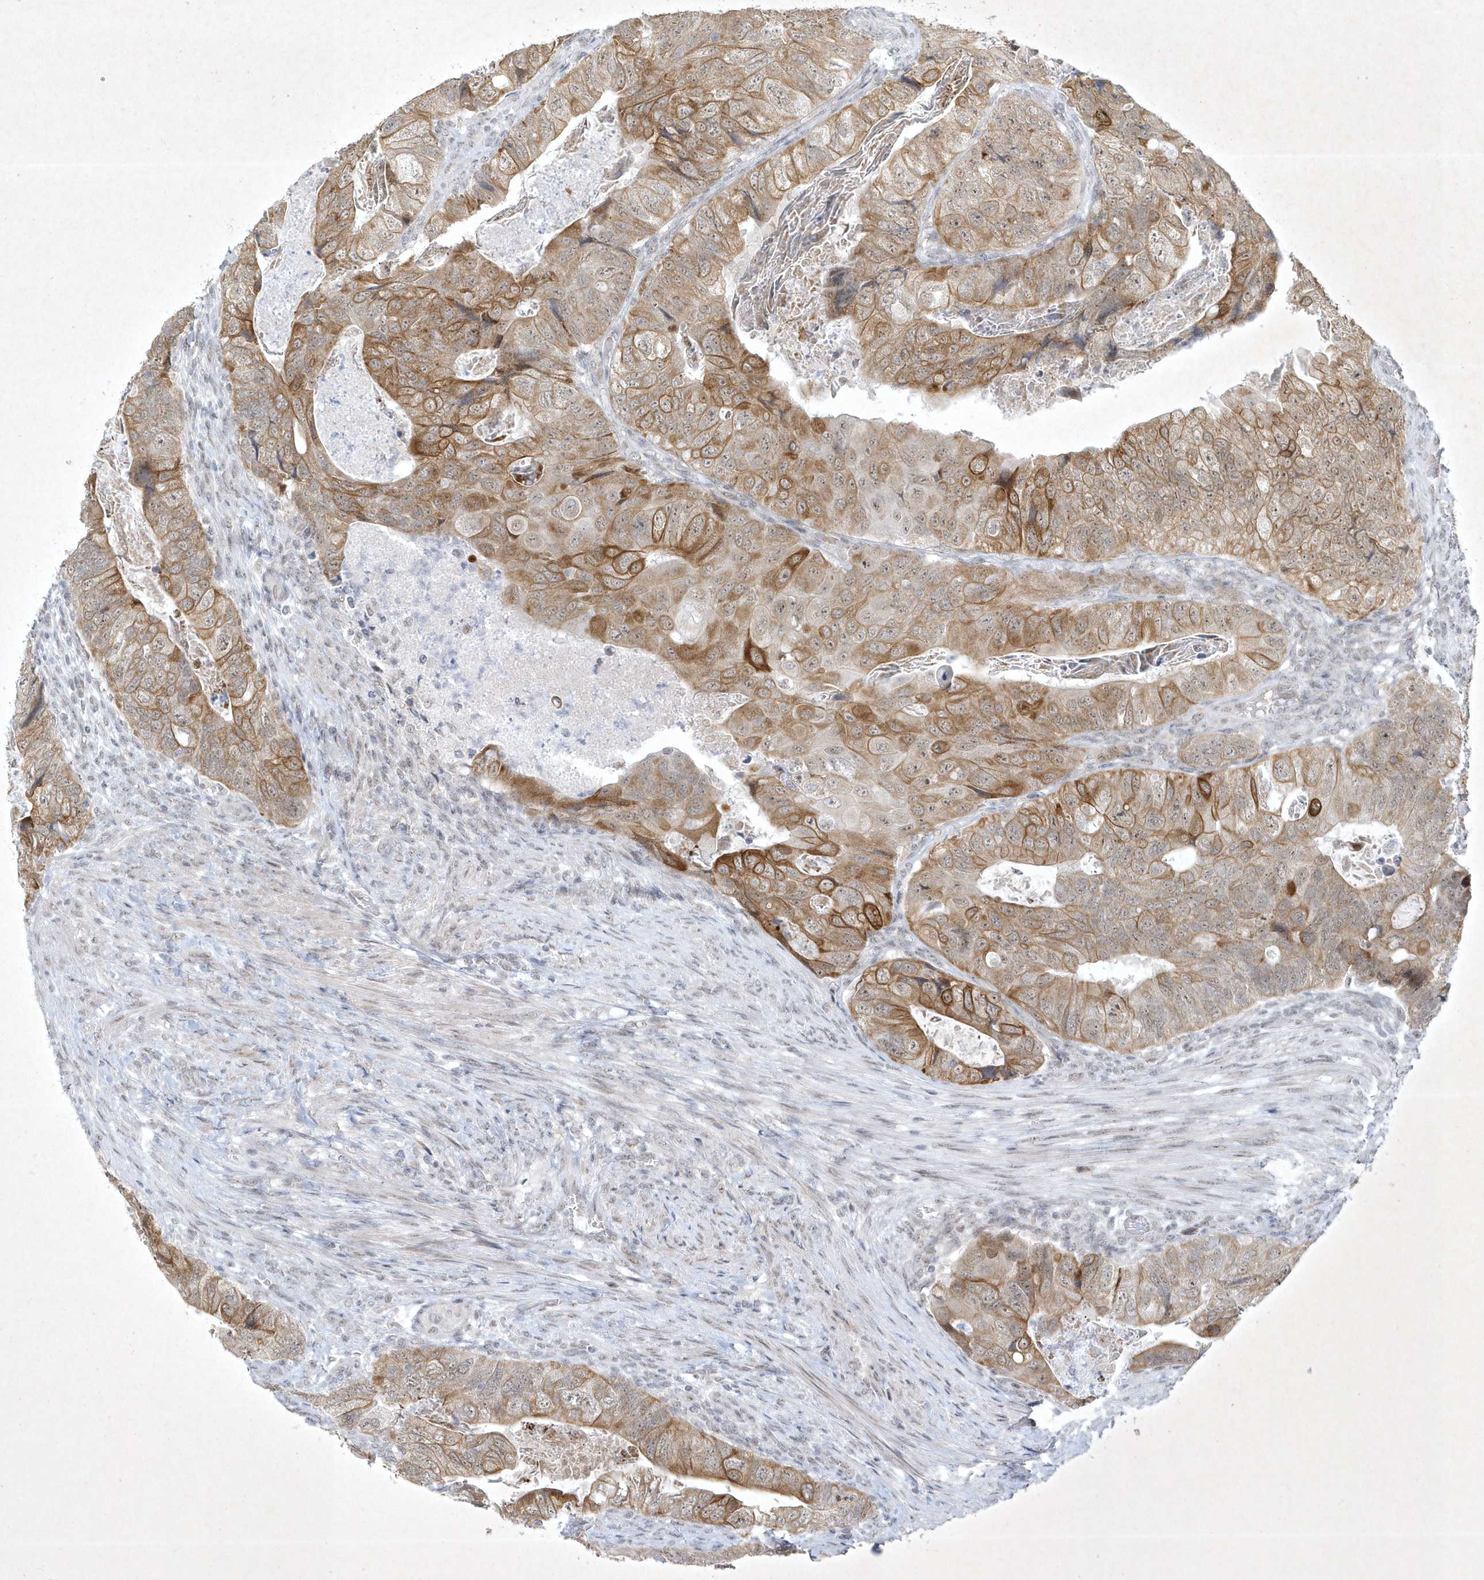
{"staining": {"intensity": "moderate", "quantity": ">75%", "location": "cytoplasmic/membranous"}, "tissue": "colorectal cancer", "cell_type": "Tumor cells", "image_type": "cancer", "snomed": [{"axis": "morphology", "description": "Adenocarcinoma, NOS"}, {"axis": "topography", "description": "Rectum"}], "caption": "An immunohistochemistry photomicrograph of neoplastic tissue is shown. Protein staining in brown shows moderate cytoplasmic/membranous positivity in colorectal cancer (adenocarcinoma) within tumor cells.", "gene": "ZBTB9", "patient": {"sex": "male", "age": 63}}